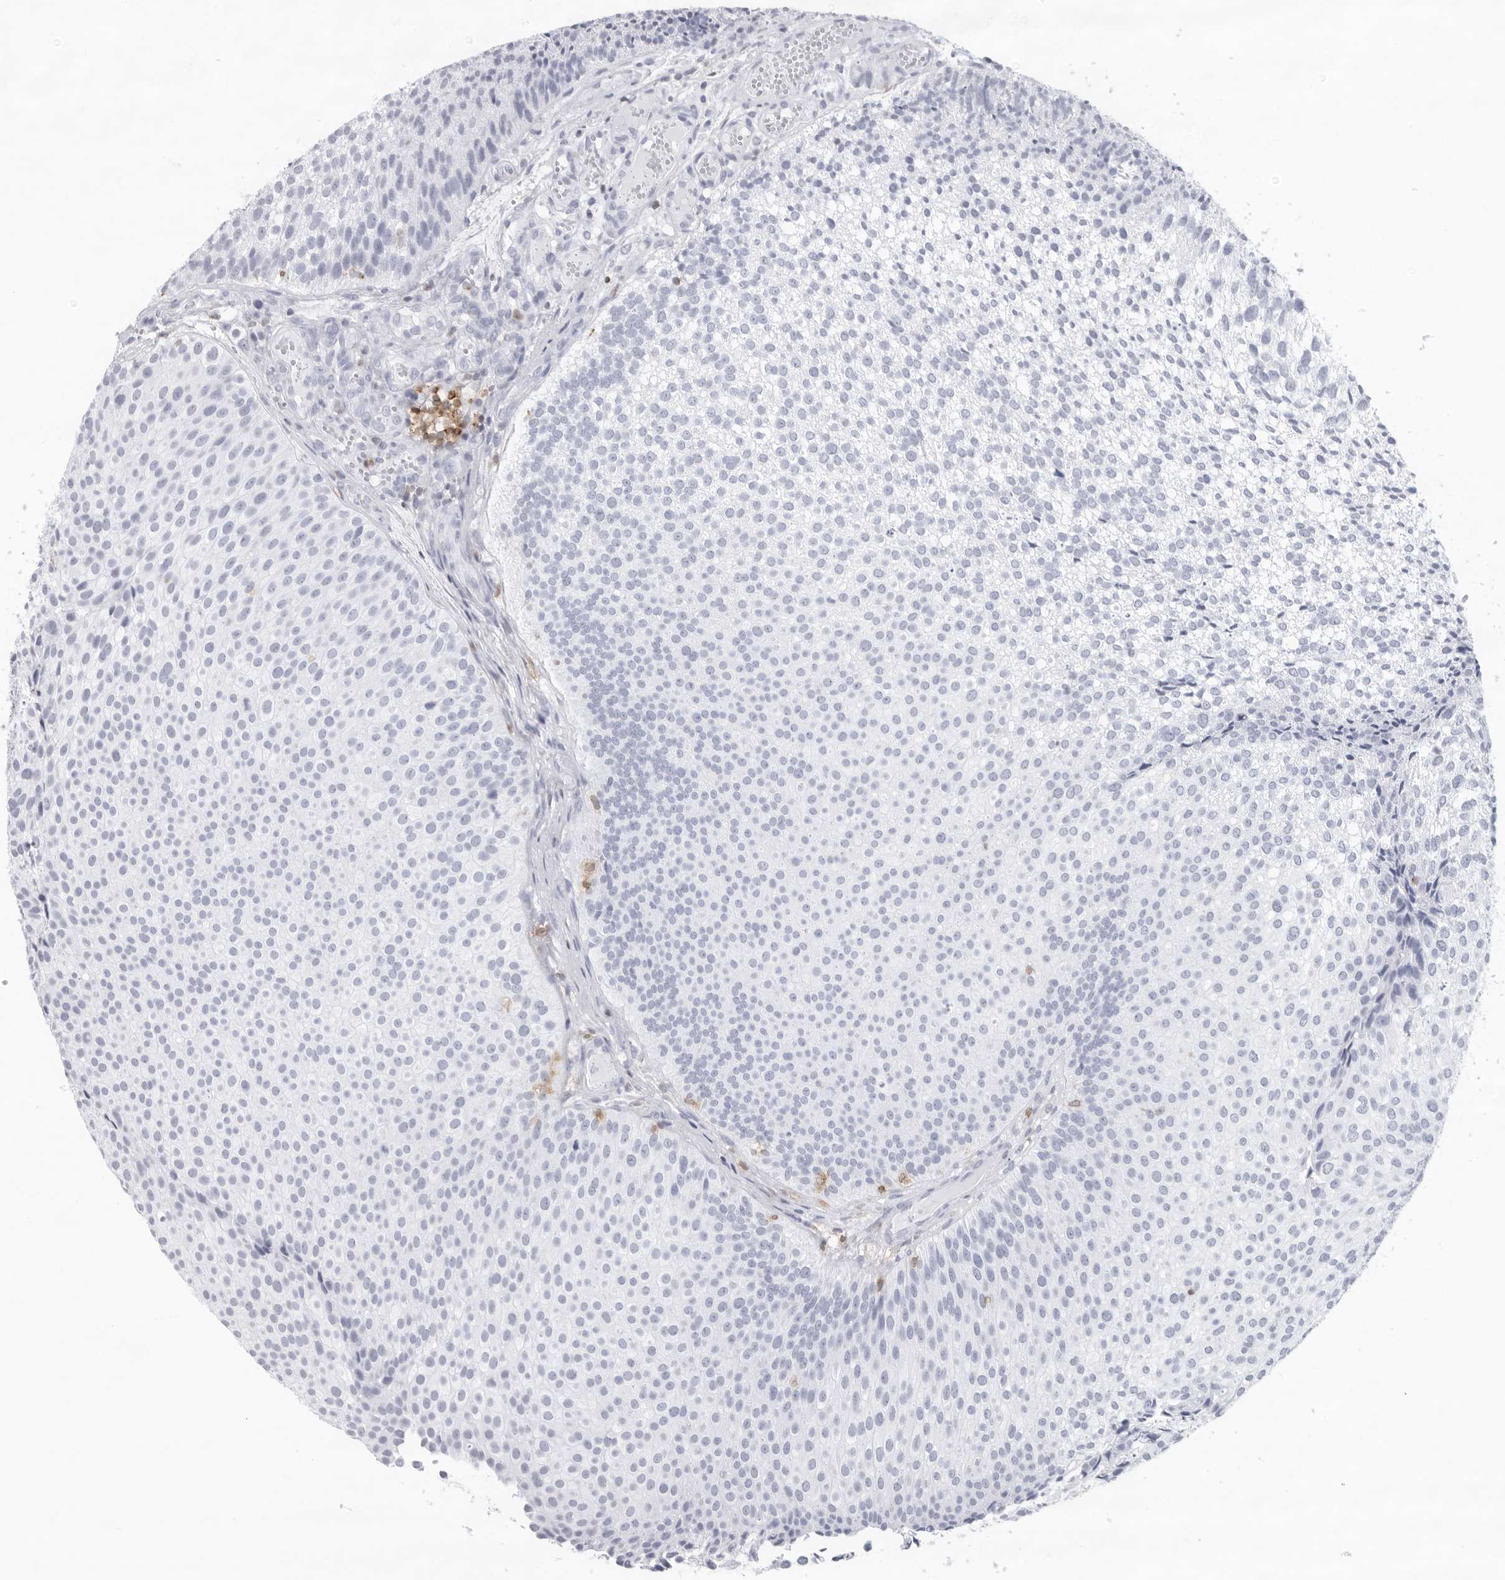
{"staining": {"intensity": "negative", "quantity": "none", "location": "none"}, "tissue": "urothelial cancer", "cell_type": "Tumor cells", "image_type": "cancer", "snomed": [{"axis": "morphology", "description": "Urothelial carcinoma, Low grade"}, {"axis": "topography", "description": "Urinary bladder"}], "caption": "Protein analysis of urothelial cancer exhibits no significant positivity in tumor cells. Brightfield microscopy of IHC stained with DAB (3,3'-diaminobenzidine) (brown) and hematoxylin (blue), captured at high magnification.", "gene": "FMNL1", "patient": {"sex": "male", "age": 86}}